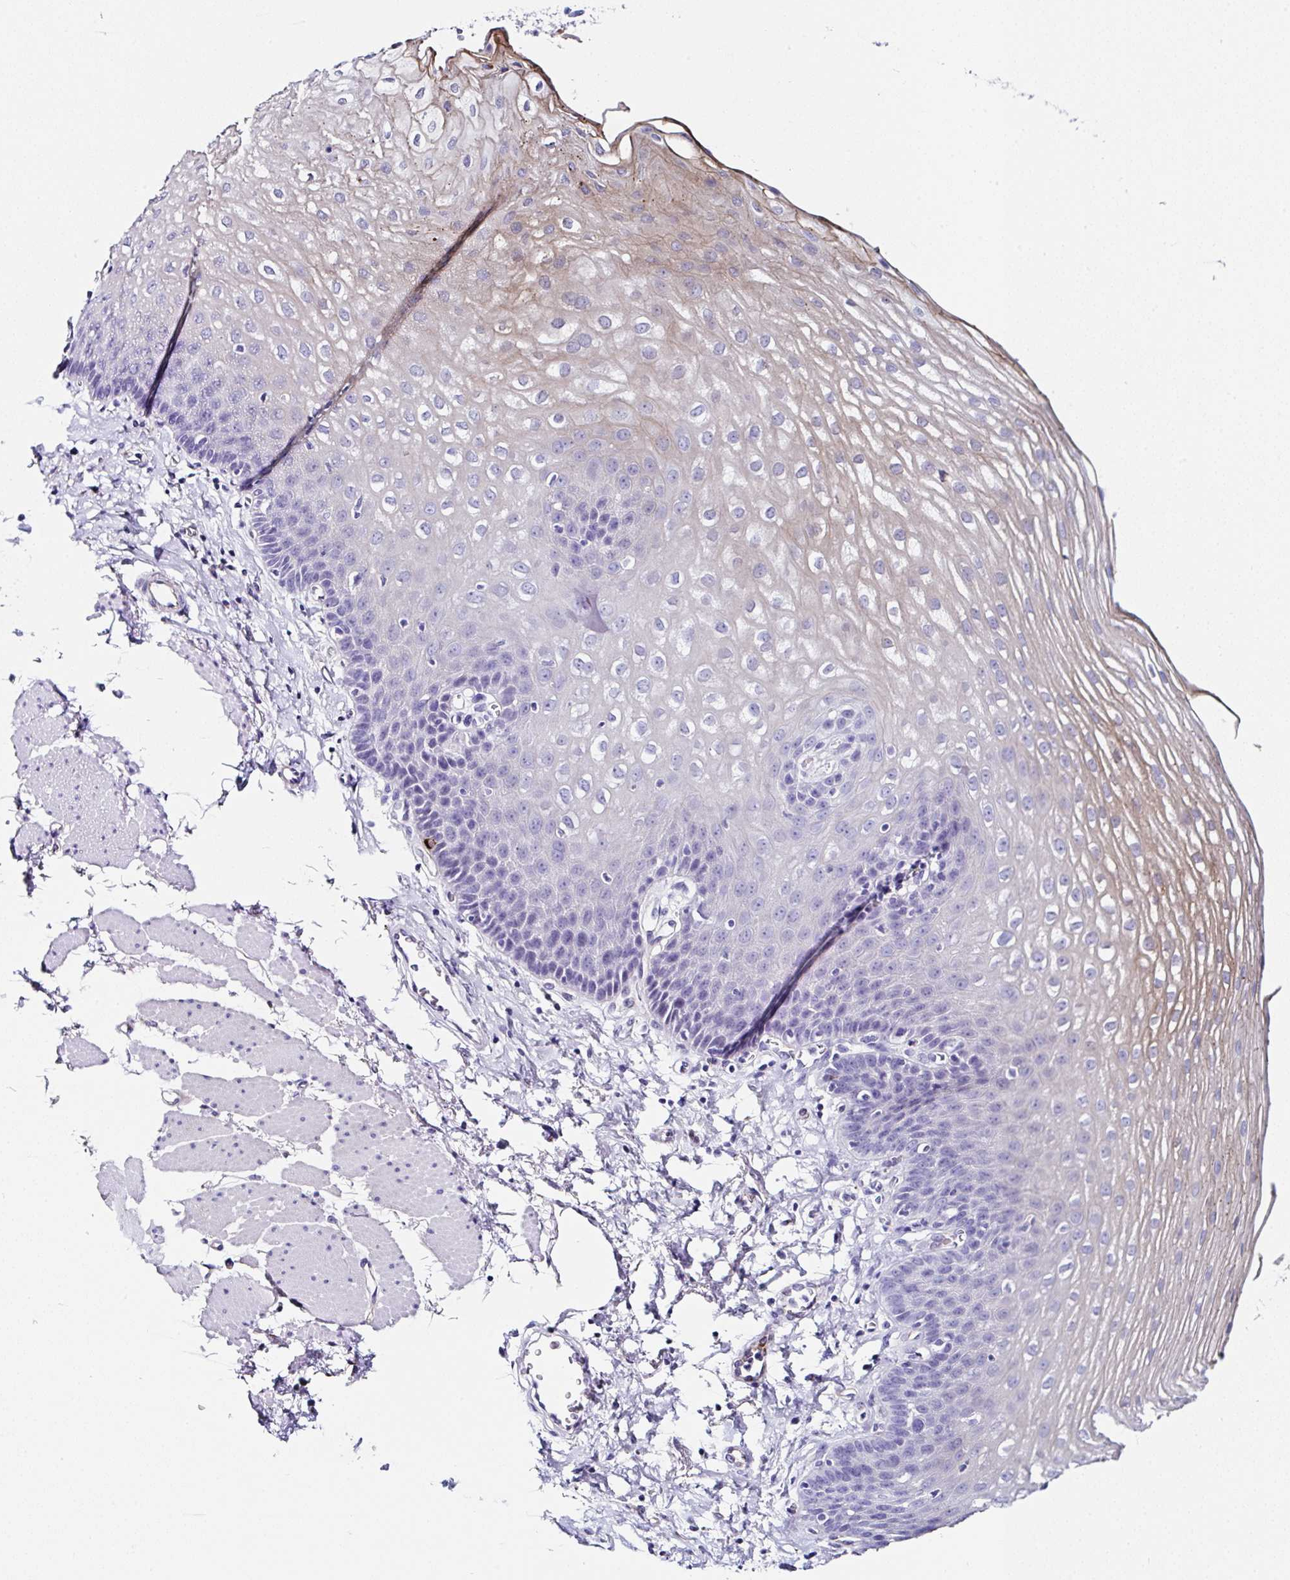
{"staining": {"intensity": "moderate", "quantity": "<25%", "location": "cytoplasmic/membranous"}, "tissue": "esophagus", "cell_type": "Squamous epithelial cells", "image_type": "normal", "snomed": [{"axis": "morphology", "description": "Normal tissue, NOS"}, {"axis": "topography", "description": "Esophagus"}], "caption": "There is low levels of moderate cytoplasmic/membranous expression in squamous epithelial cells of normal esophagus, as demonstrated by immunohistochemical staining (brown color).", "gene": "TMPRSS11E", "patient": {"sex": "female", "age": 81}}